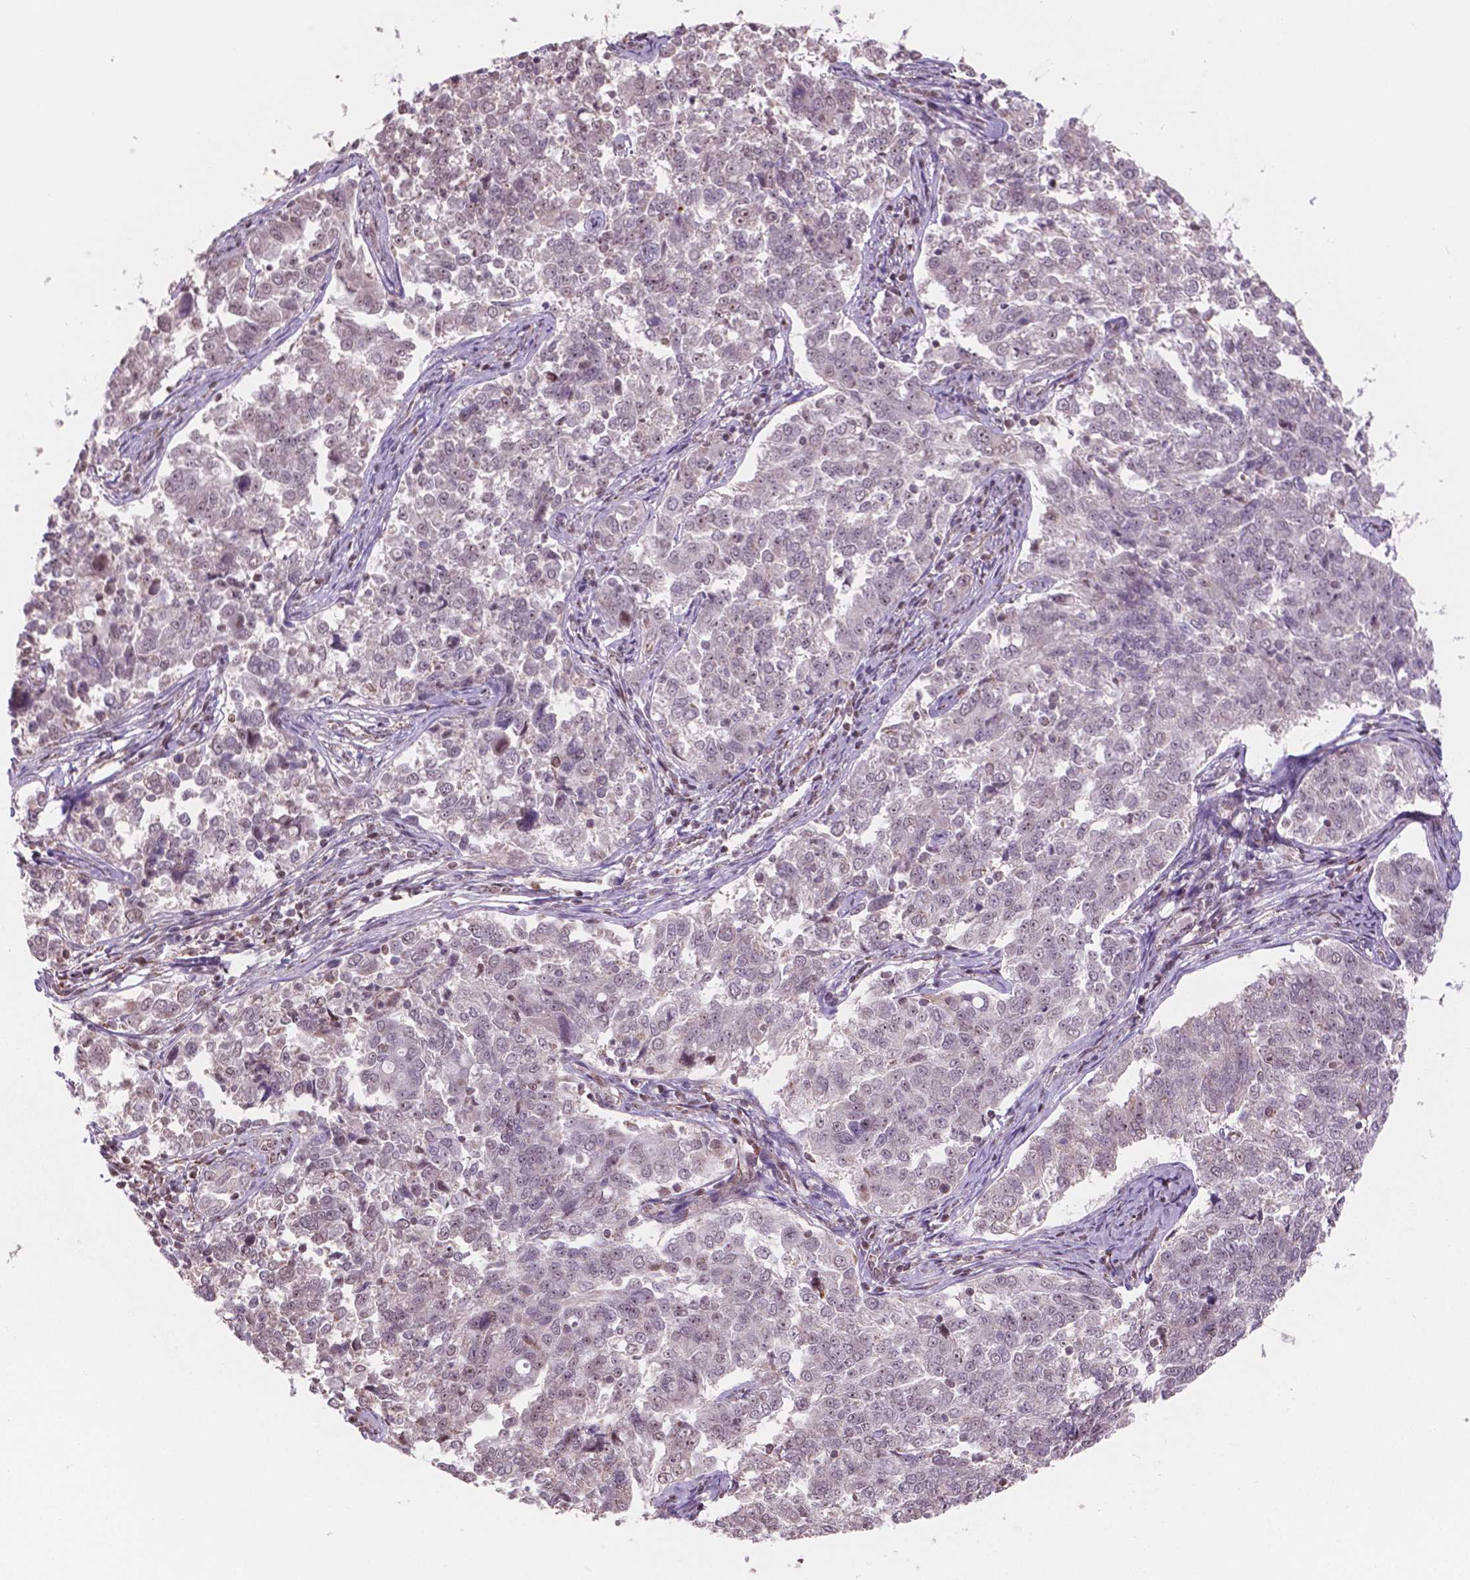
{"staining": {"intensity": "negative", "quantity": "none", "location": "none"}, "tissue": "endometrial cancer", "cell_type": "Tumor cells", "image_type": "cancer", "snomed": [{"axis": "morphology", "description": "Adenocarcinoma, NOS"}, {"axis": "topography", "description": "Endometrium"}], "caption": "Tumor cells show no significant protein positivity in endometrial adenocarcinoma. Brightfield microscopy of immunohistochemistry stained with DAB (brown) and hematoxylin (blue), captured at high magnification.", "gene": "NDUFA10", "patient": {"sex": "female", "age": 43}}